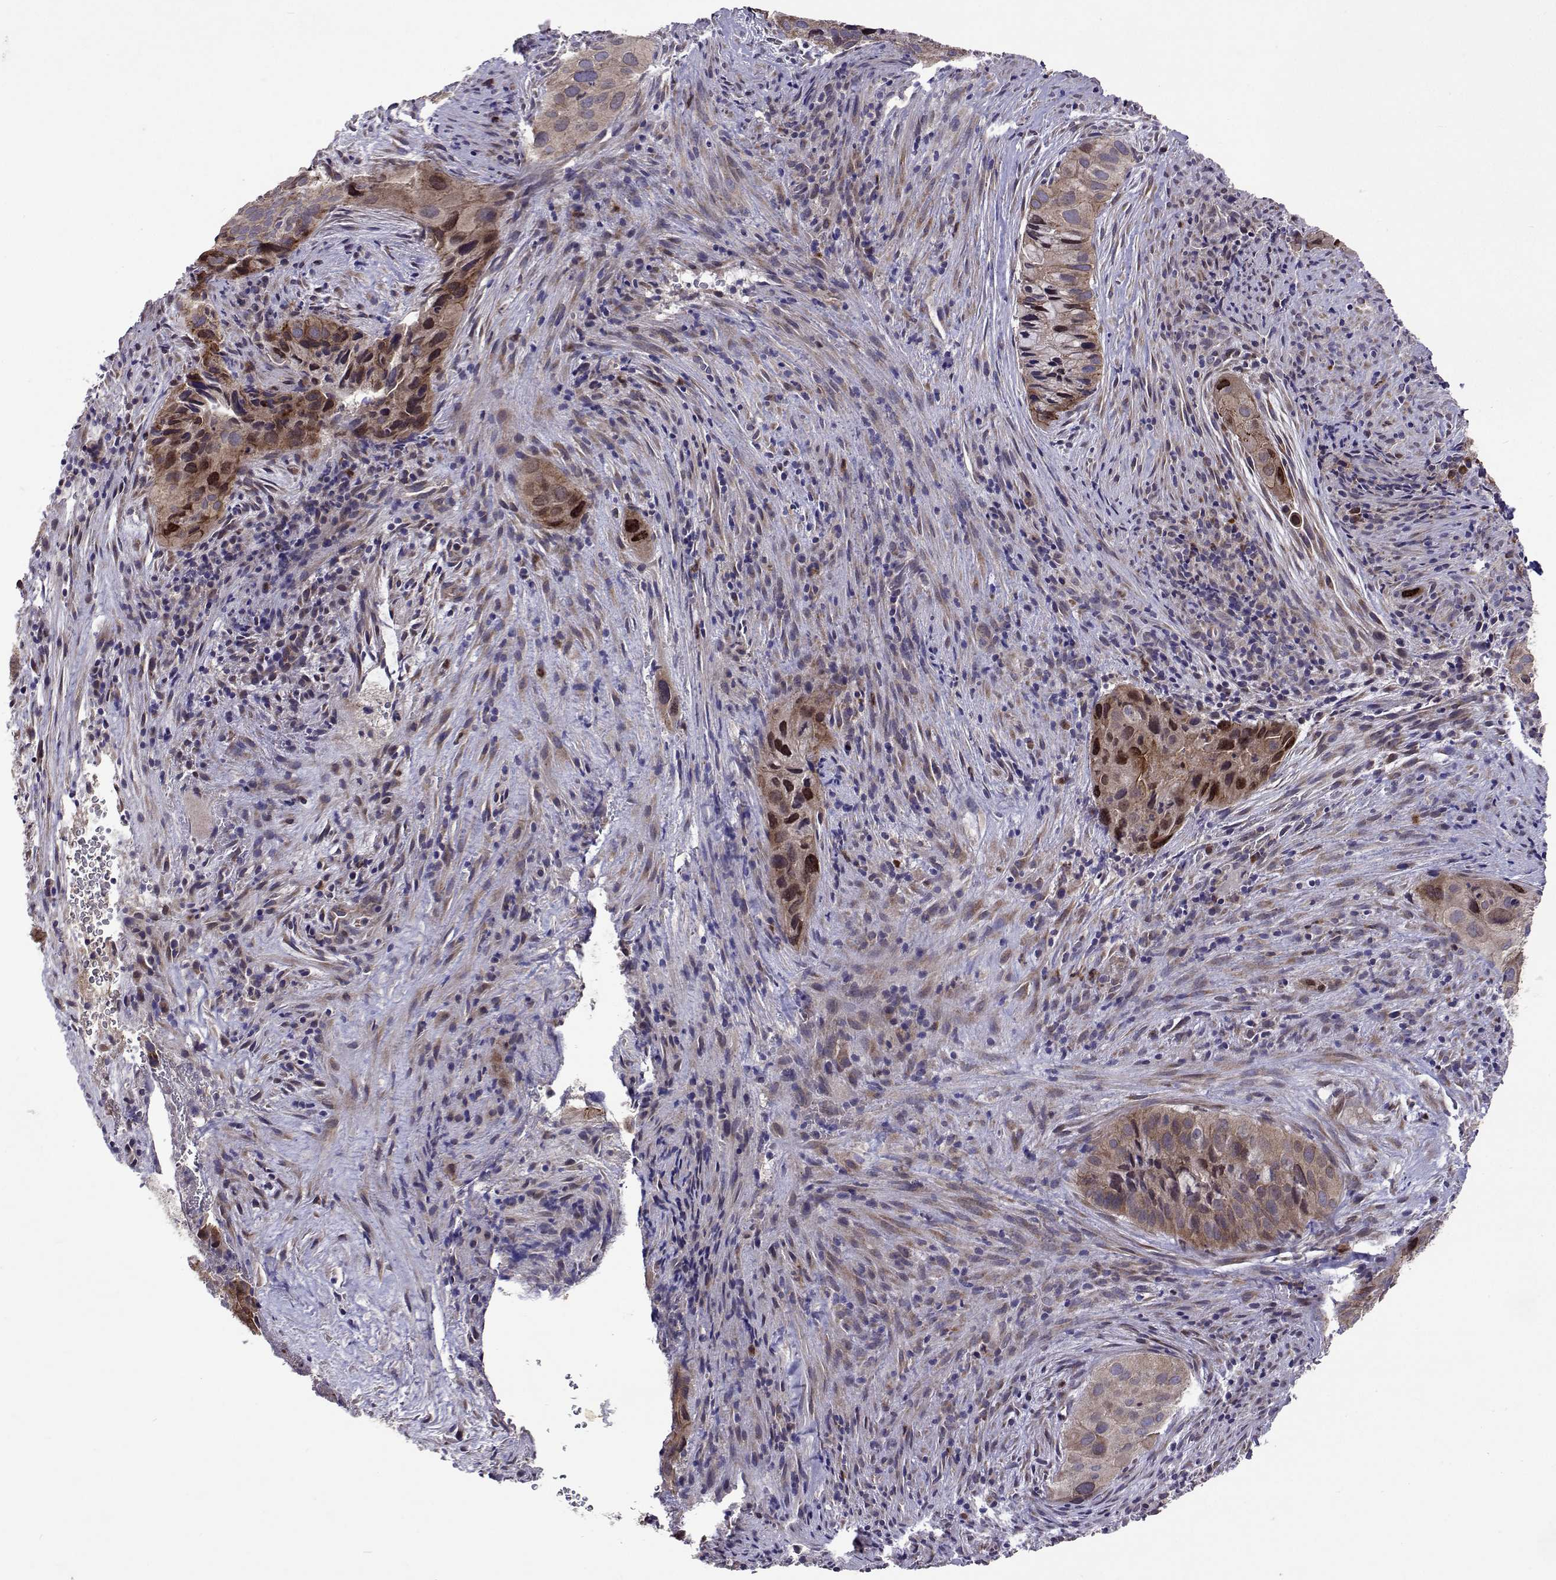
{"staining": {"intensity": "weak", "quantity": ">75%", "location": "cytoplasmic/membranous"}, "tissue": "cervical cancer", "cell_type": "Tumor cells", "image_type": "cancer", "snomed": [{"axis": "morphology", "description": "Squamous cell carcinoma, NOS"}, {"axis": "topography", "description": "Cervix"}], "caption": "High-power microscopy captured an IHC histopathology image of cervical cancer (squamous cell carcinoma), revealing weak cytoplasmic/membranous staining in approximately >75% of tumor cells. (brown staining indicates protein expression, while blue staining denotes nuclei).", "gene": "TARBP2", "patient": {"sex": "female", "age": 38}}